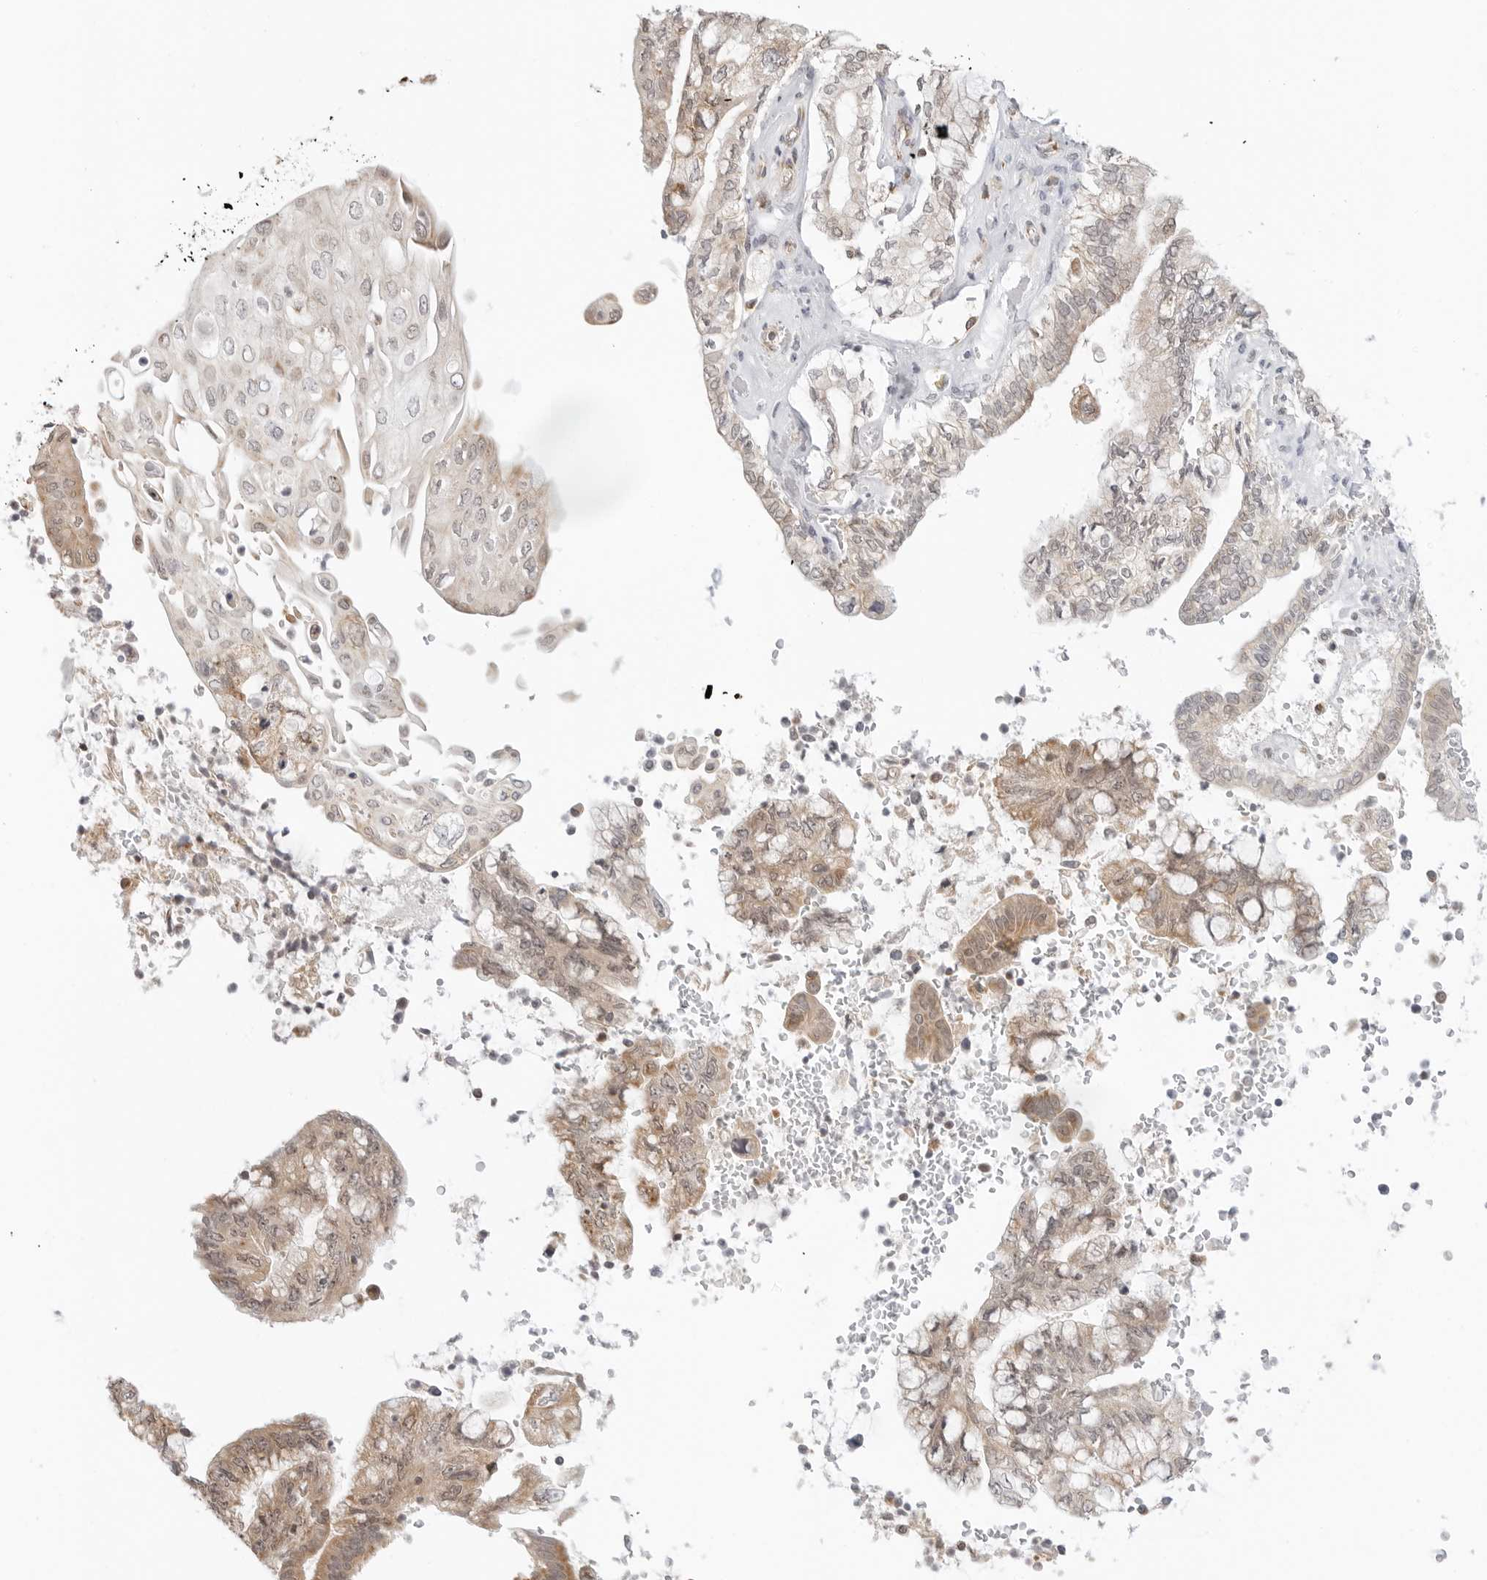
{"staining": {"intensity": "weak", "quantity": ">75%", "location": "cytoplasmic/membranous"}, "tissue": "pancreatic cancer", "cell_type": "Tumor cells", "image_type": "cancer", "snomed": [{"axis": "morphology", "description": "Adenocarcinoma, NOS"}, {"axis": "topography", "description": "Pancreas"}], "caption": "Pancreatic cancer tissue demonstrates weak cytoplasmic/membranous staining in about >75% of tumor cells, visualized by immunohistochemistry. (brown staining indicates protein expression, while blue staining denotes nuclei).", "gene": "POLR3GL", "patient": {"sex": "female", "age": 73}}